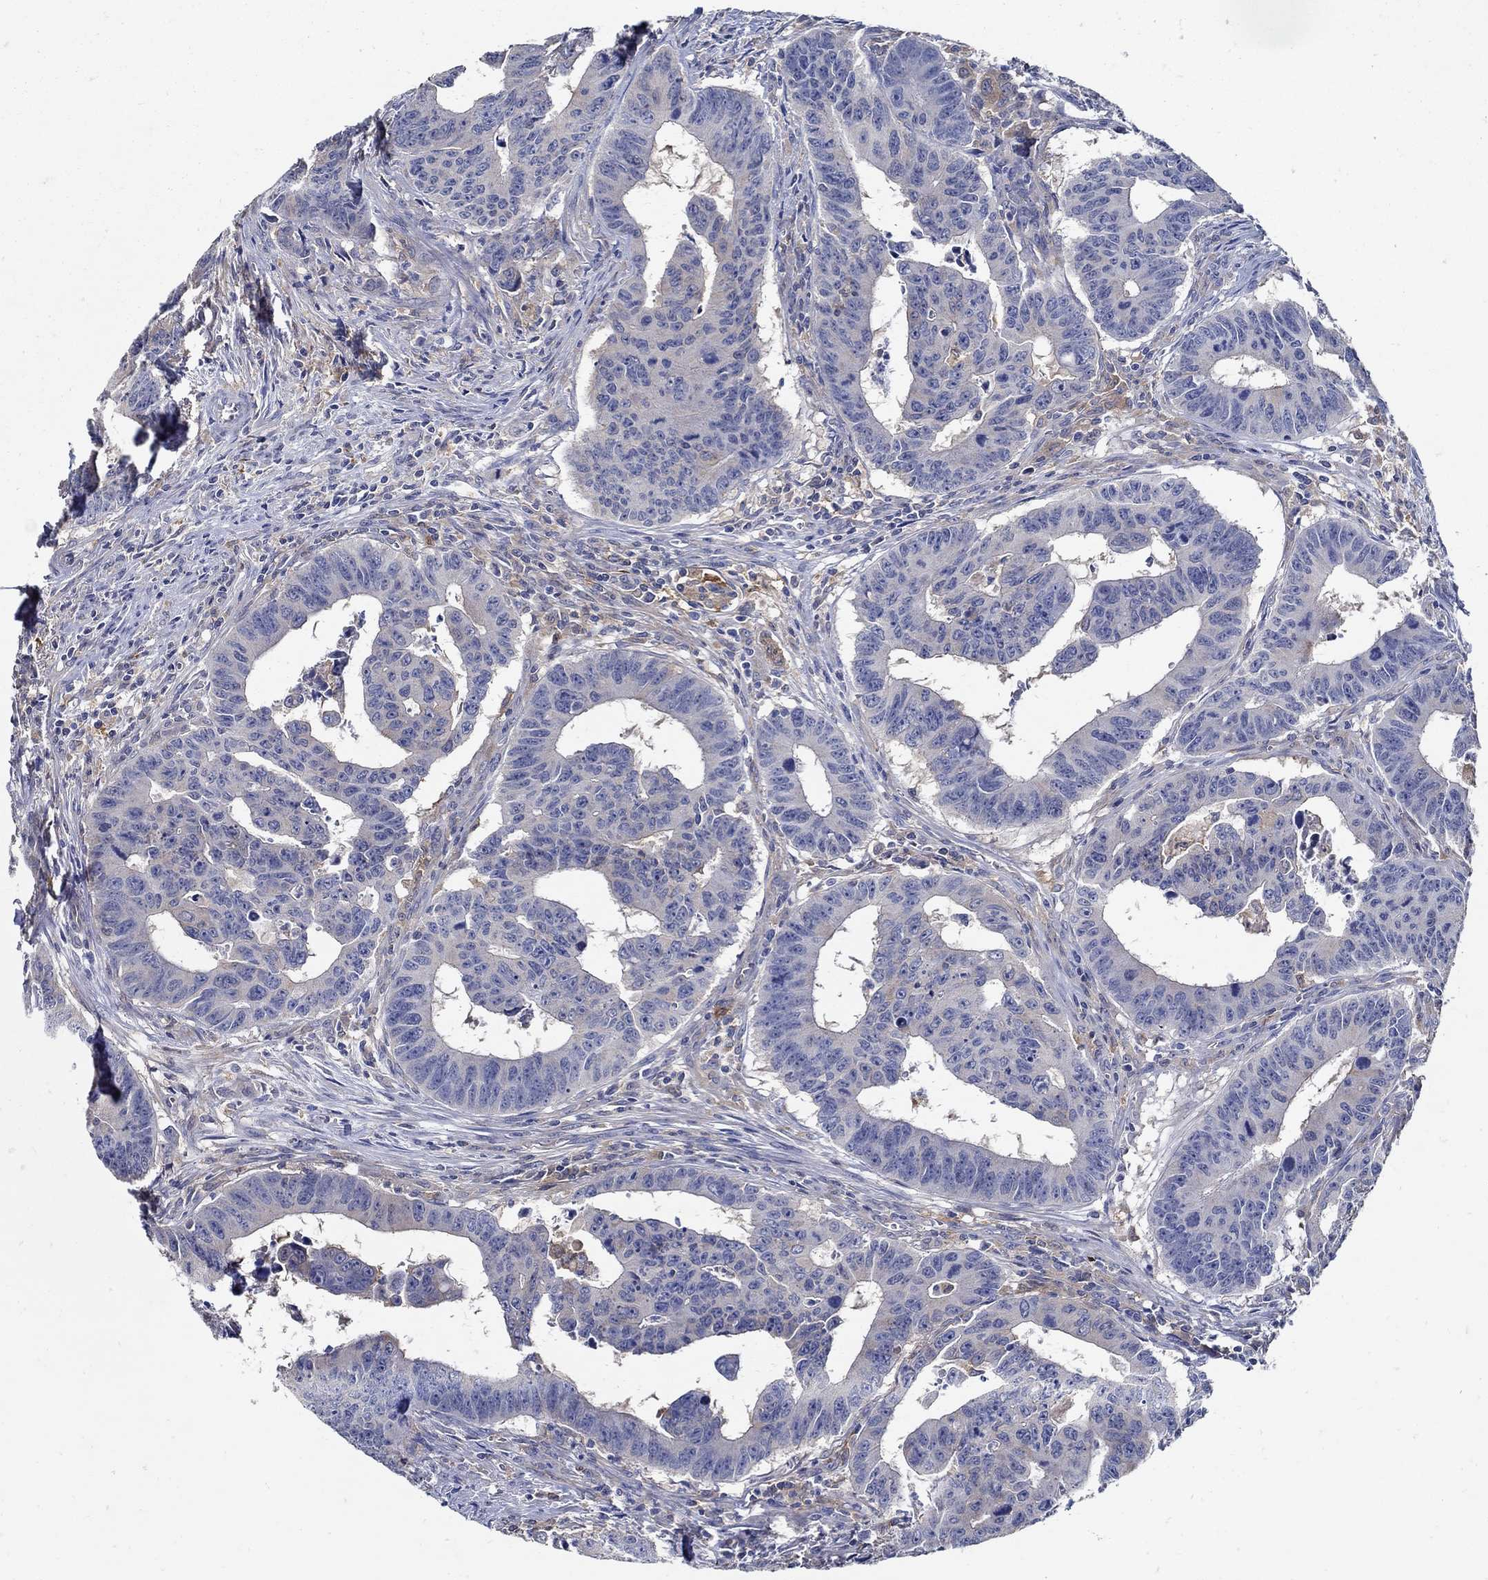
{"staining": {"intensity": "negative", "quantity": "none", "location": "none"}, "tissue": "colorectal cancer", "cell_type": "Tumor cells", "image_type": "cancer", "snomed": [{"axis": "morphology", "description": "Adenocarcinoma, NOS"}, {"axis": "topography", "description": "Appendix"}, {"axis": "topography", "description": "Colon"}, {"axis": "topography", "description": "Cecum"}, {"axis": "topography", "description": "Colon asc"}], "caption": "Tumor cells show no significant protein positivity in colorectal cancer.", "gene": "MTHFR", "patient": {"sex": "female", "age": 85}}